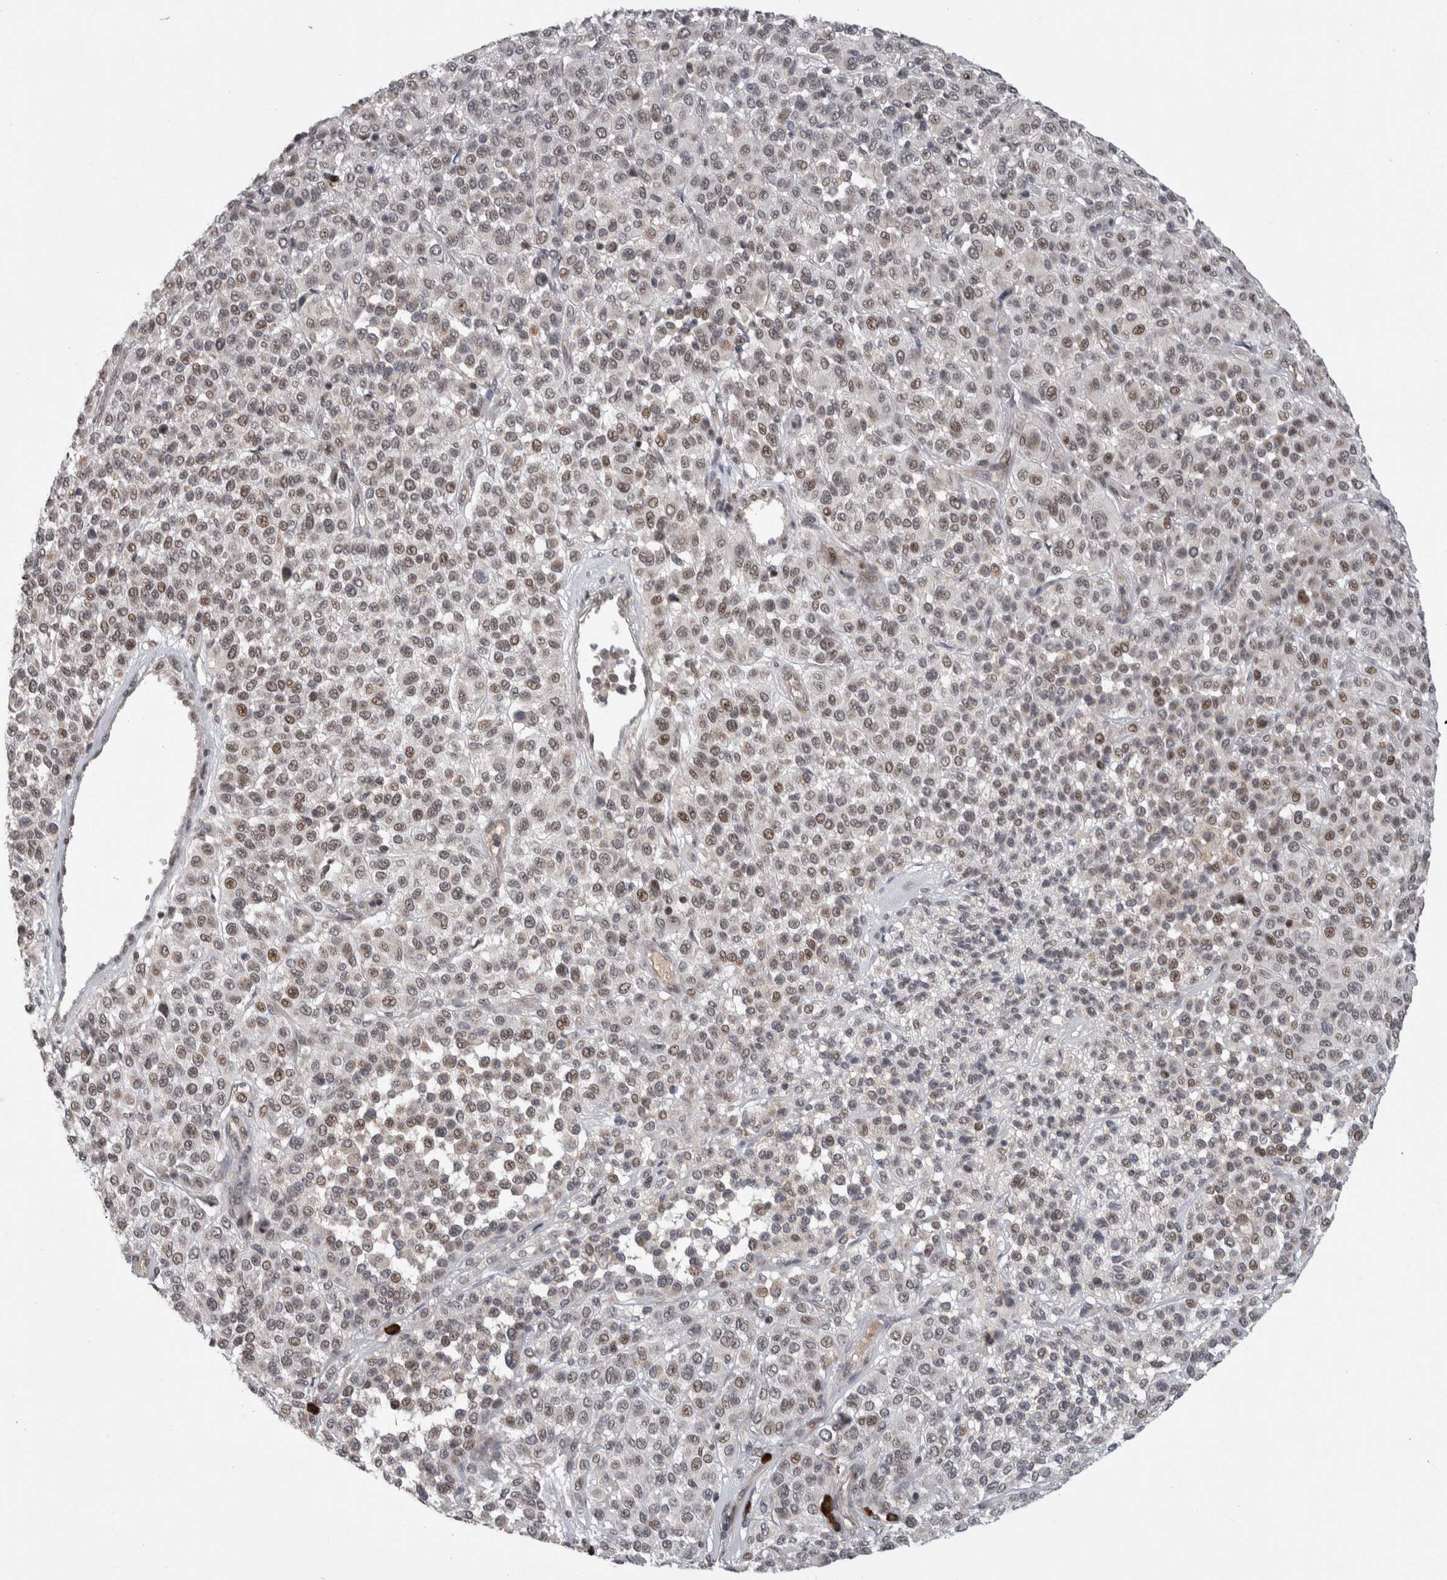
{"staining": {"intensity": "weak", "quantity": "25%-75%", "location": "nuclear"}, "tissue": "melanoma", "cell_type": "Tumor cells", "image_type": "cancer", "snomed": [{"axis": "morphology", "description": "Malignant melanoma, Metastatic site"}, {"axis": "topography", "description": "Pancreas"}], "caption": "Weak nuclear positivity for a protein is identified in approximately 25%-75% of tumor cells of melanoma using immunohistochemistry.", "gene": "ZNF592", "patient": {"sex": "female", "age": 30}}